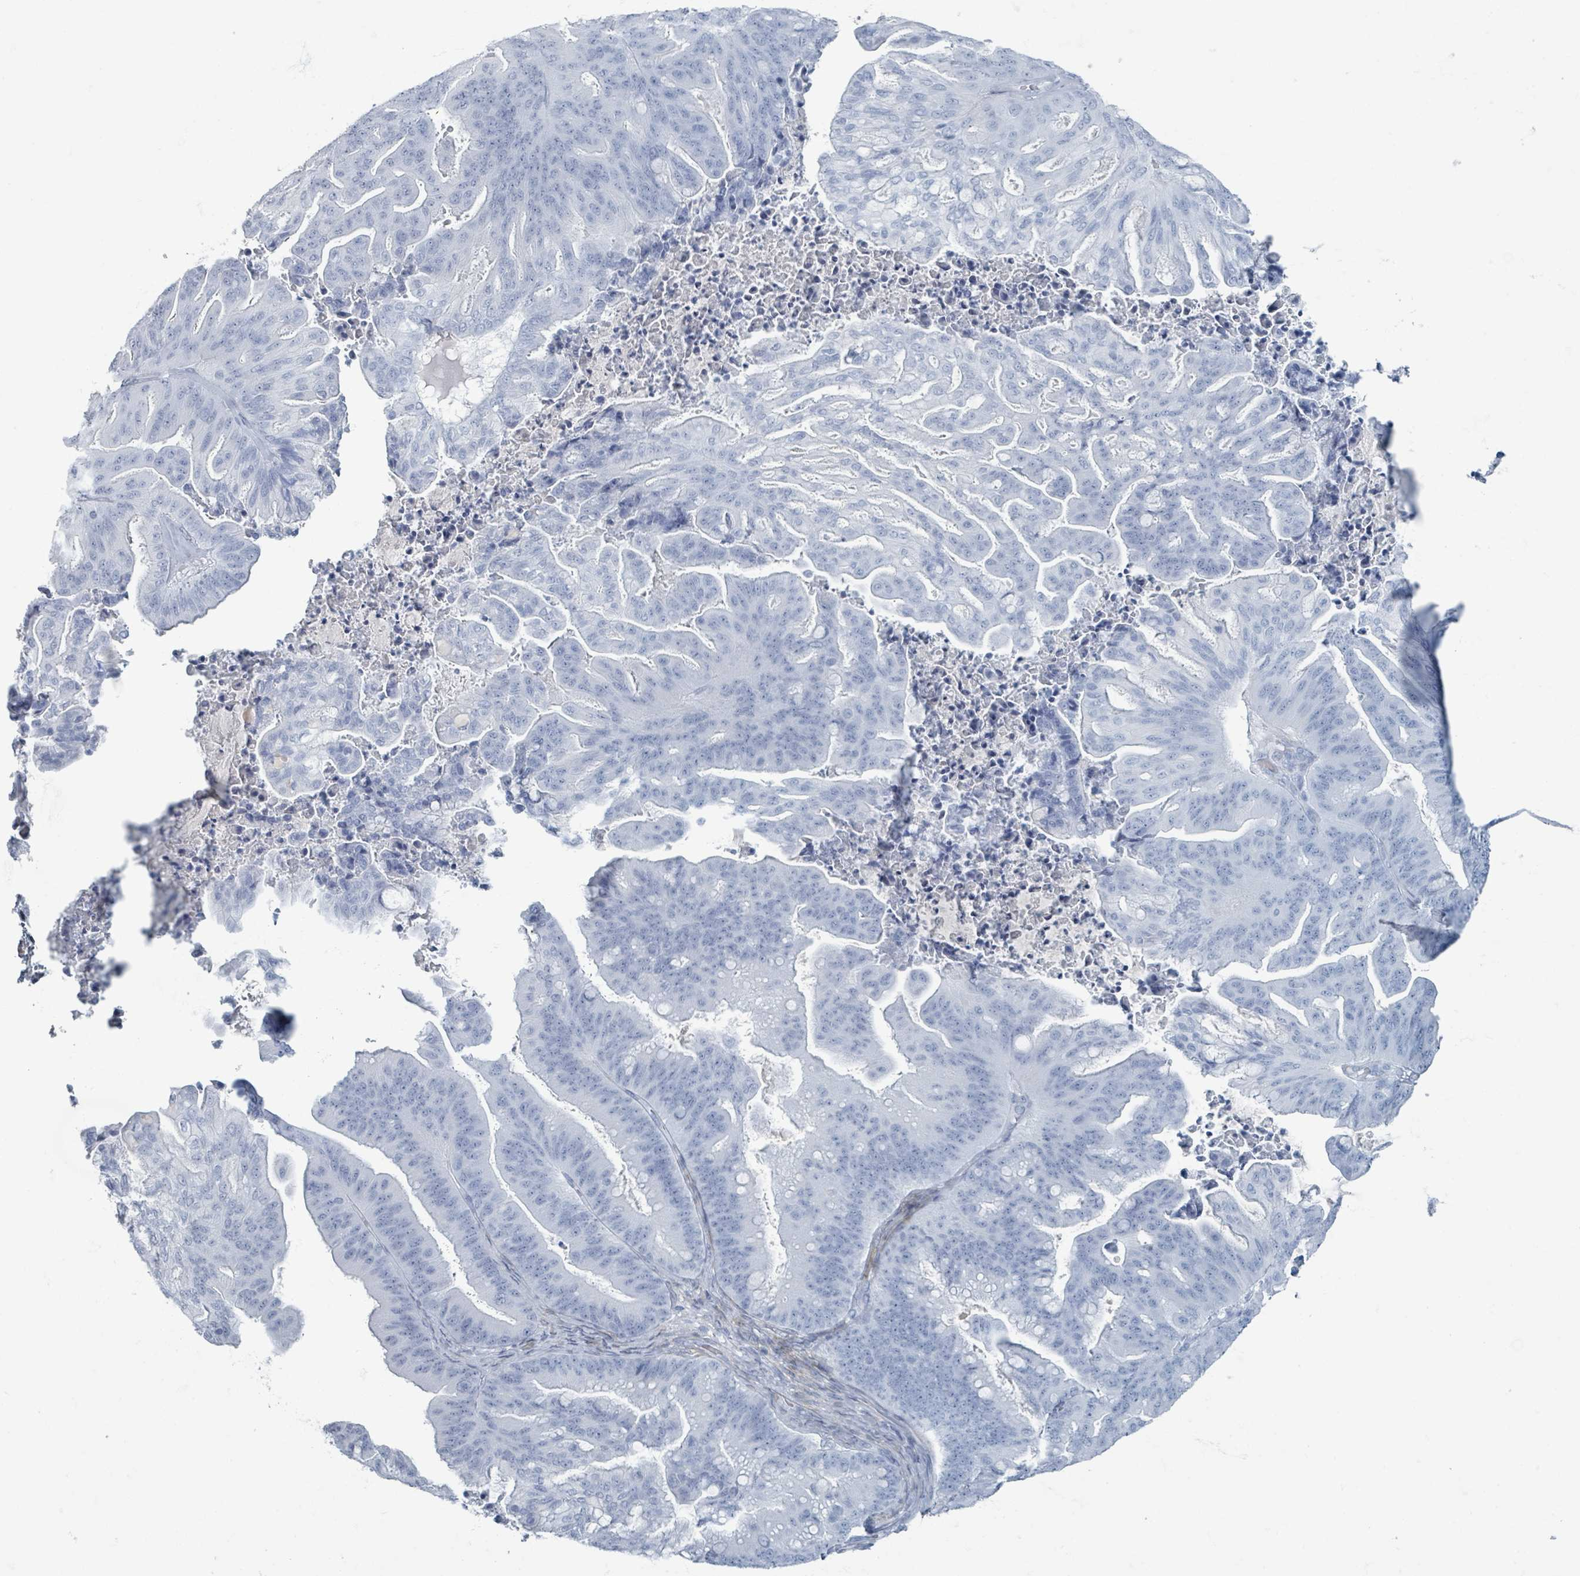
{"staining": {"intensity": "negative", "quantity": "none", "location": "none"}, "tissue": "ovarian cancer", "cell_type": "Tumor cells", "image_type": "cancer", "snomed": [{"axis": "morphology", "description": "Cystadenocarcinoma, mucinous, NOS"}, {"axis": "topography", "description": "Ovary"}], "caption": "Immunohistochemical staining of human mucinous cystadenocarcinoma (ovarian) shows no significant positivity in tumor cells. (DAB (3,3'-diaminobenzidine) immunohistochemistry with hematoxylin counter stain).", "gene": "TAS2R1", "patient": {"sex": "female", "age": 67}}